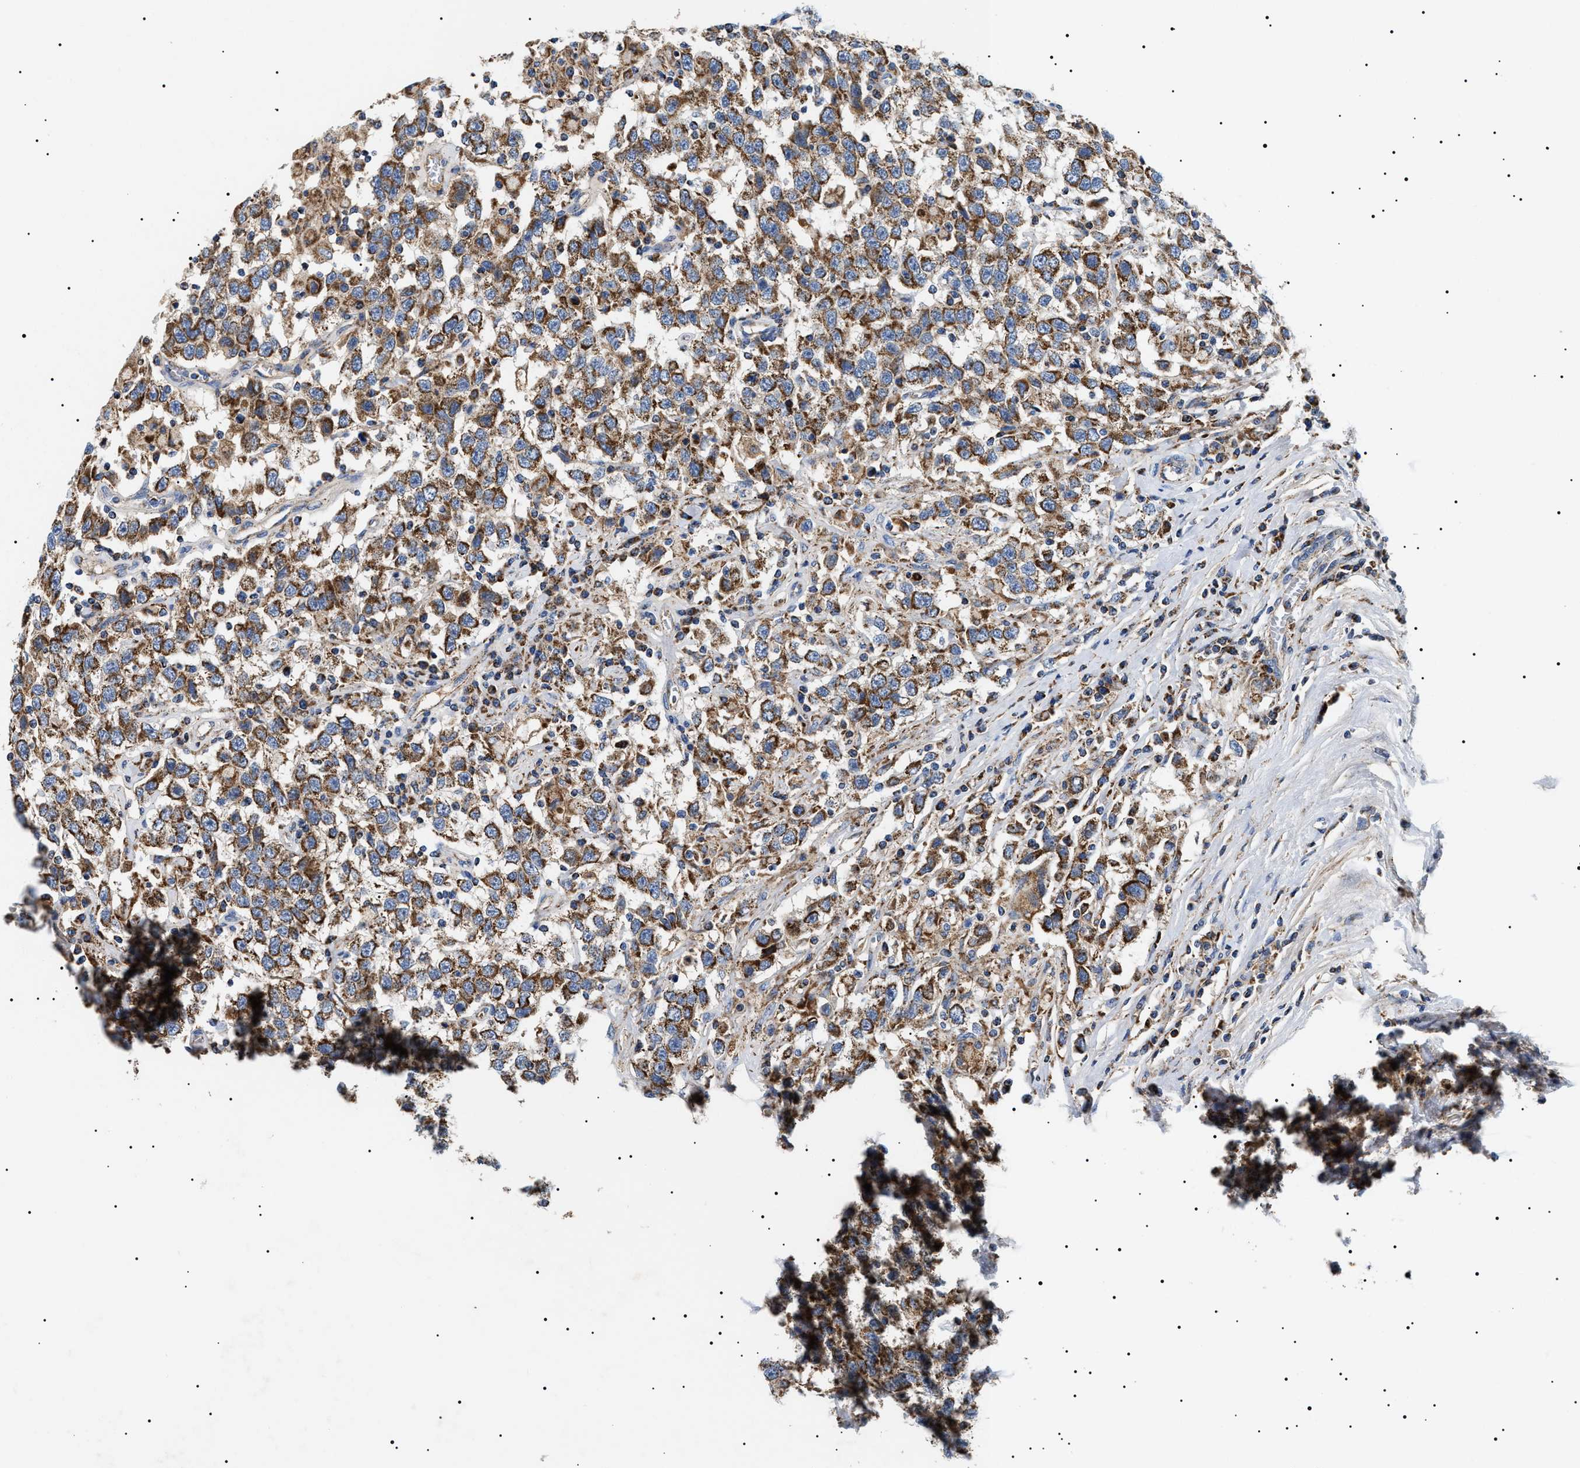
{"staining": {"intensity": "strong", "quantity": "25%-75%", "location": "cytoplasmic/membranous"}, "tissue": "testis cancer", "cell_type": "Tumor cells", "image_type": "cancer", "snomed": [{"axis": "morphology", "description": "Seminoma, NOS"}, {"axis": "topography", "description": "Testis"}], "caption": "Immunohistochemical staining of human testis seminoma displays high levels of strong cytoplasmic/membranous staining in about 25%-75% of tumor cells.", "gene": "OXSM", "patient": {"sex": "male", "age": 41}}